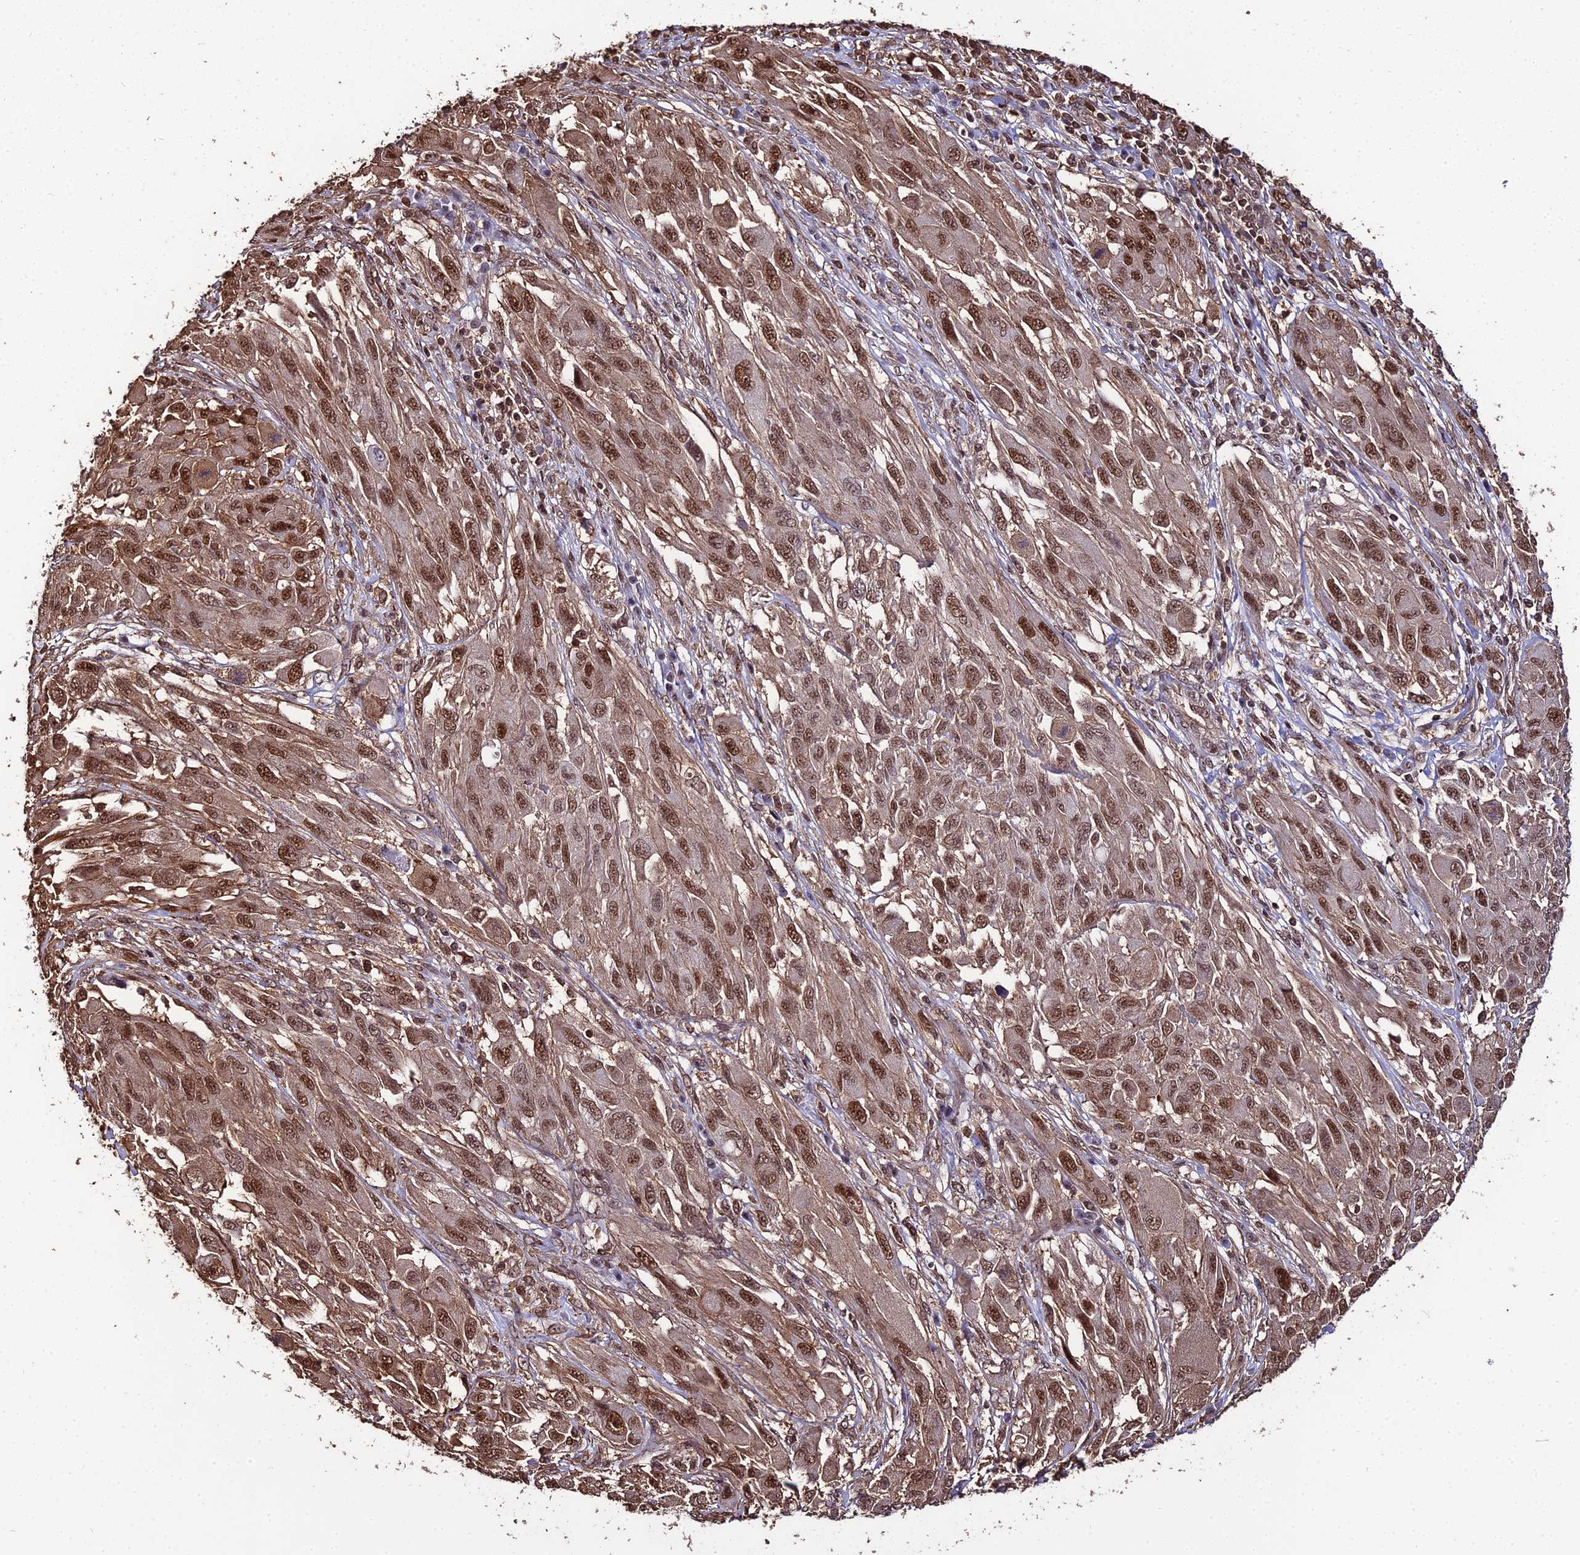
{"staining": {"intensity": "moderate", "quantity": ">75%", "location": "nuclear"}, "tissue": "melanoma", "cell_type": "Tumor cells", "image_type": "cancer", "snomed": [{"axis": "morphology", "description": "Malignant melanoma, NOS"}, {"axis": "topography", "description": "Skin"}], "caption": "About >75% of tumor cells in melanoma reveal moderate nuclear protein positivity as visualized by brown immunohistochemical staining.", "gene": "PPP4C", "patient": {"sex": "female", "age": 91}}